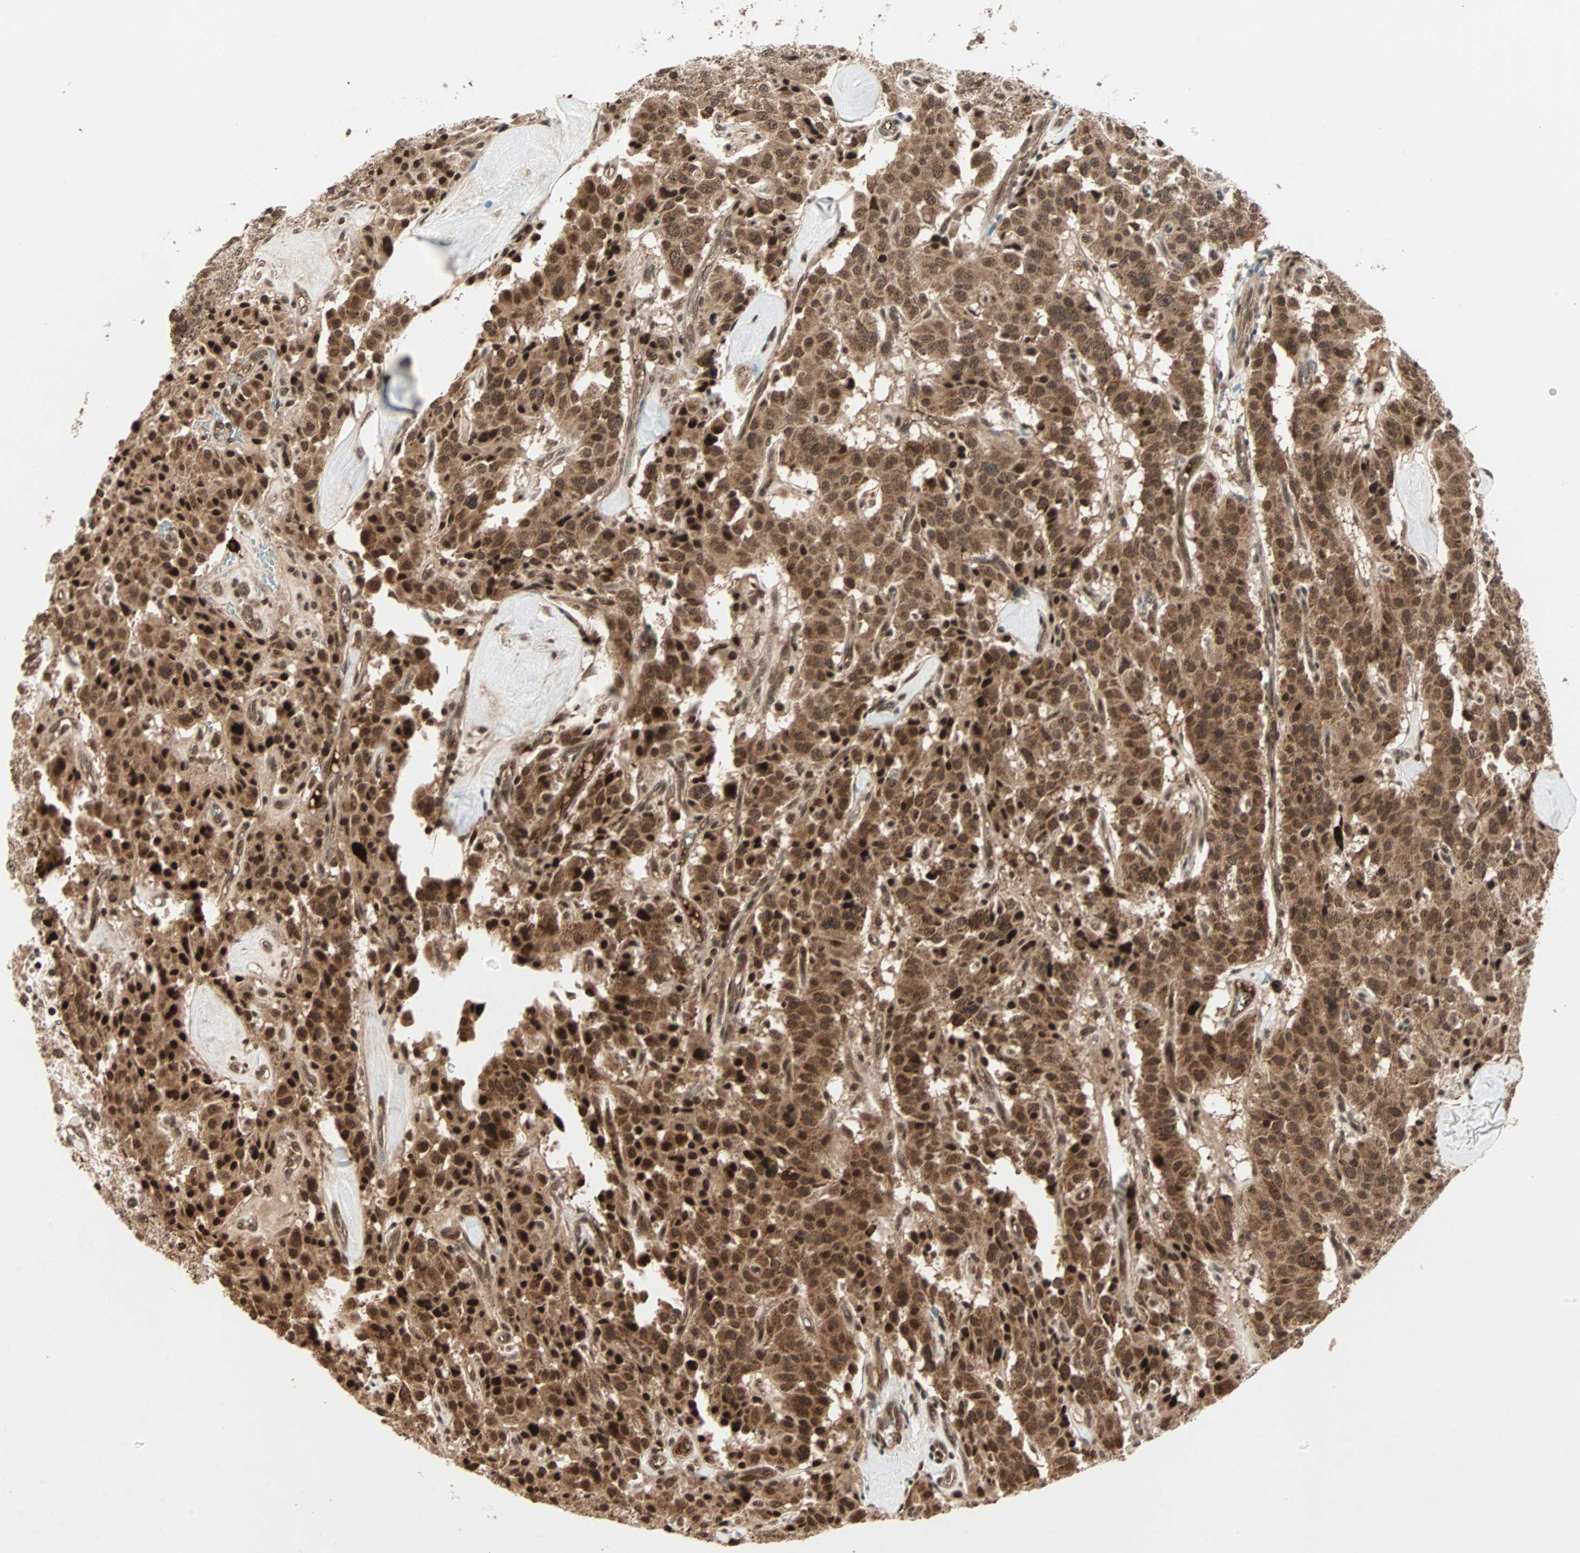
{"staining": {"intensity": "strong", "quantity": ">75%", "location": "cytoplasmic/membranous,nuclear"}, "tissue": "carcinoid", "cell_type": "Tumor cells", "image_type": "cancer", "snomed": [{"axis": "morphology", "description": "Carcinoid, malignant, NOS"}, {"axis": "topography", "description": "Lung"}], "caption": "A photomicrograph of human carcinoid stained for a protein demonstrates strong cytoplasmic/membranous and nuclear brown staining in tumor cells. Ihc stains the protein of interest in brown and the nuclei are stained blue.", "gene": "RFFL", "patient": {"sex": "male", "age": 30}}